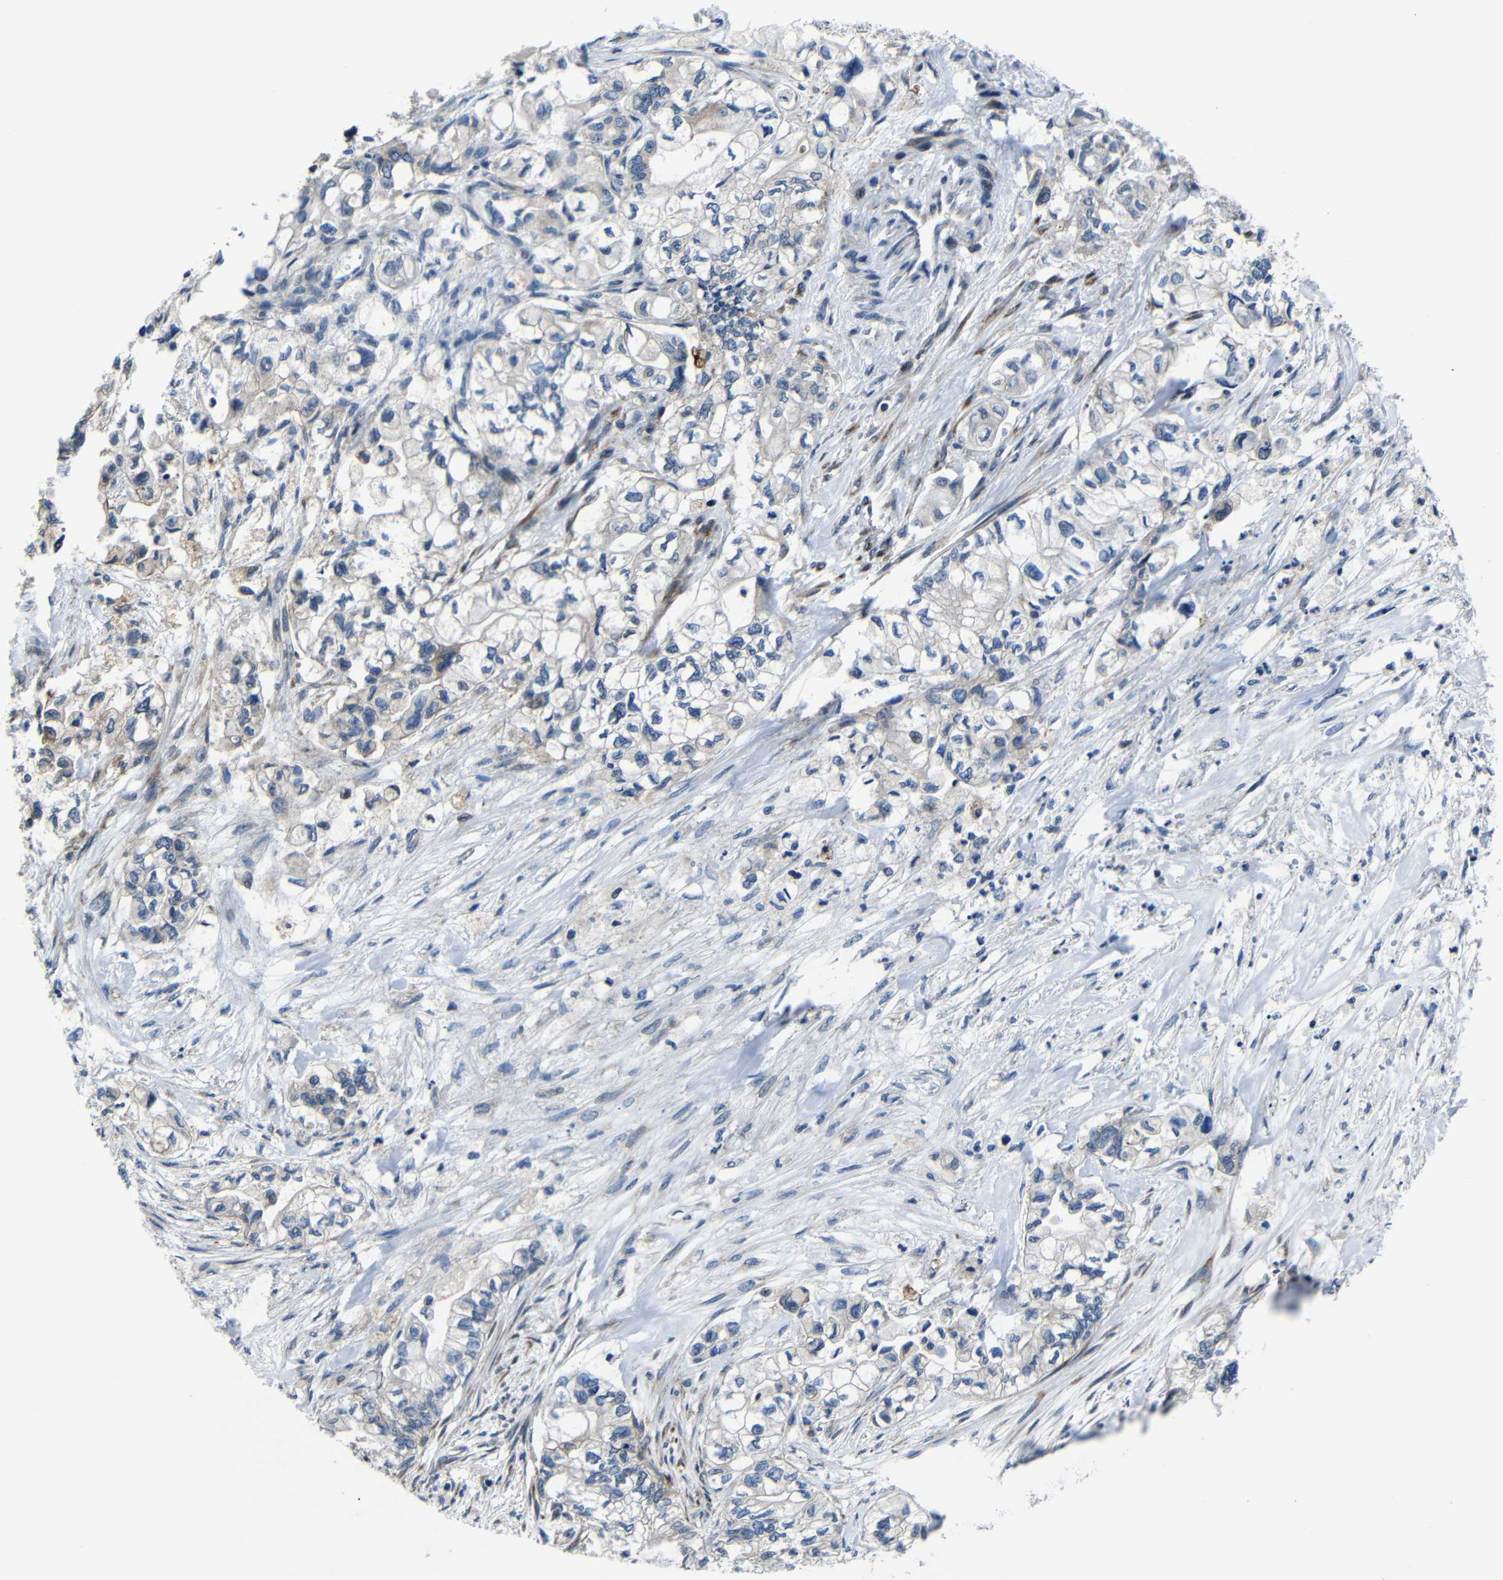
{"staining": {"intensity": "weak", "quantity": "<25%", "location": "cytoplasmic/membranous"}, "tissue": "pancreatic cancer", "cell_type": "Tumor cells", "image_type": "cancer", "snomed": [{"axis": "morphology", "description": "Adenocarcinoma, NOS"}, {"axis": "topography", "description": "Pancreas"}], "caption": "High power microscopy micrograph of an immunohistochemistry (IHC) image of pancreatic cancer (adenocarcinoma), revealing no significant positivity in tumor cells. (DAB (3,3'-diaminobenzidine) immunohistochemistry (IHC) visualized using brightfield microscopy, high magnification).", "gene": "KIAA0513", "patient": {"sex": "male", "age": 79}}